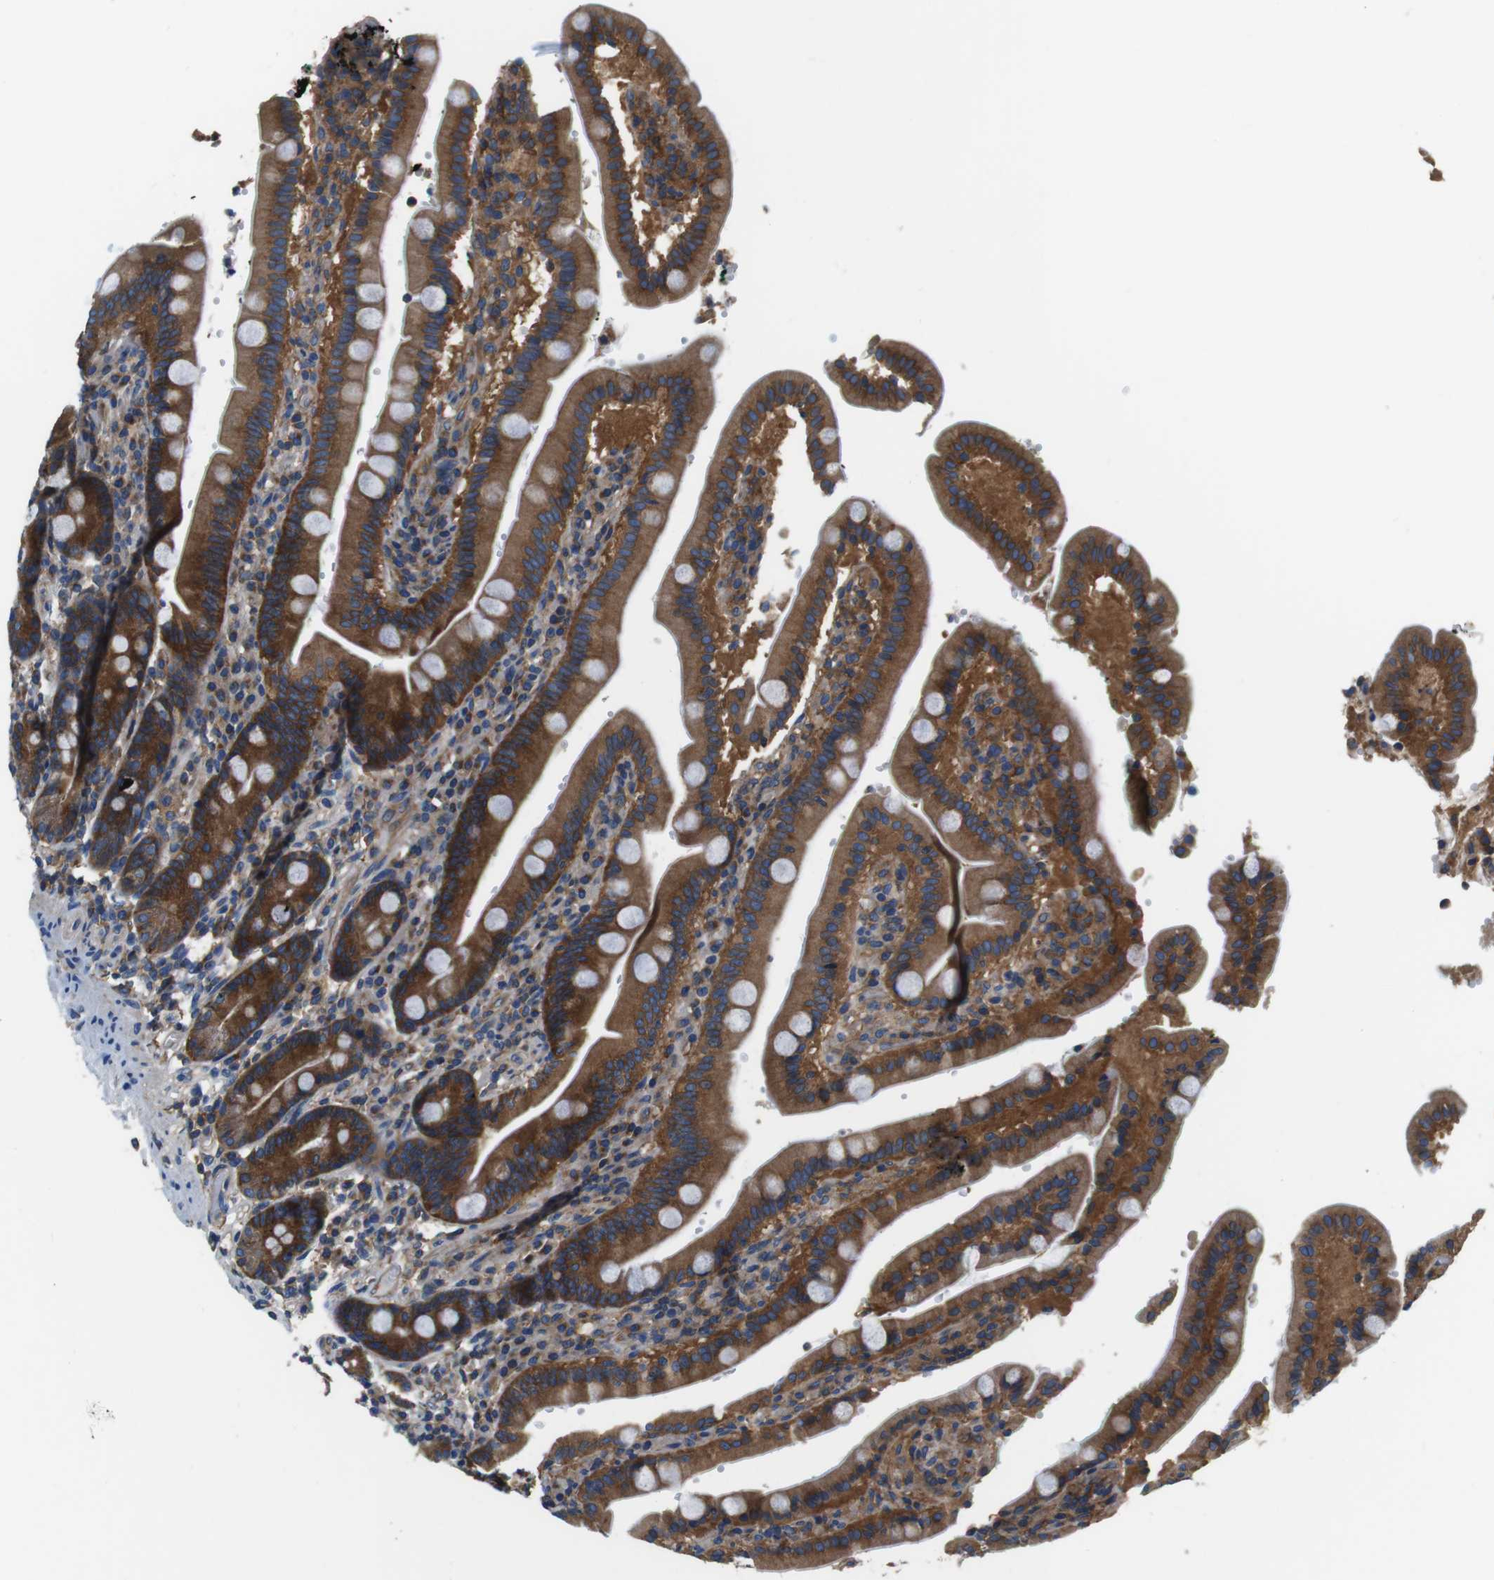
{"staining": {"intensity": "strong", "quantity": ">75%", "location": "cytoplasmic/membranous"}, "tissue": "duodenum", "cell_type": "Glandular cells", "image_type": "normal", "snomed": [{"axis": "morphology", "description": "Normal tissue, NOS"}, {"axis": "topography", "description": "Small intestine, NOS"}], "caption": "About >75% of glandular cells in unremarkable duodenum reveal strong cytoplasmic/membranous protein positivity as visualized by brown immunohistochemical staining.", "gene": "DENND4C", "patient": {"sex": "female", "age": 71}}